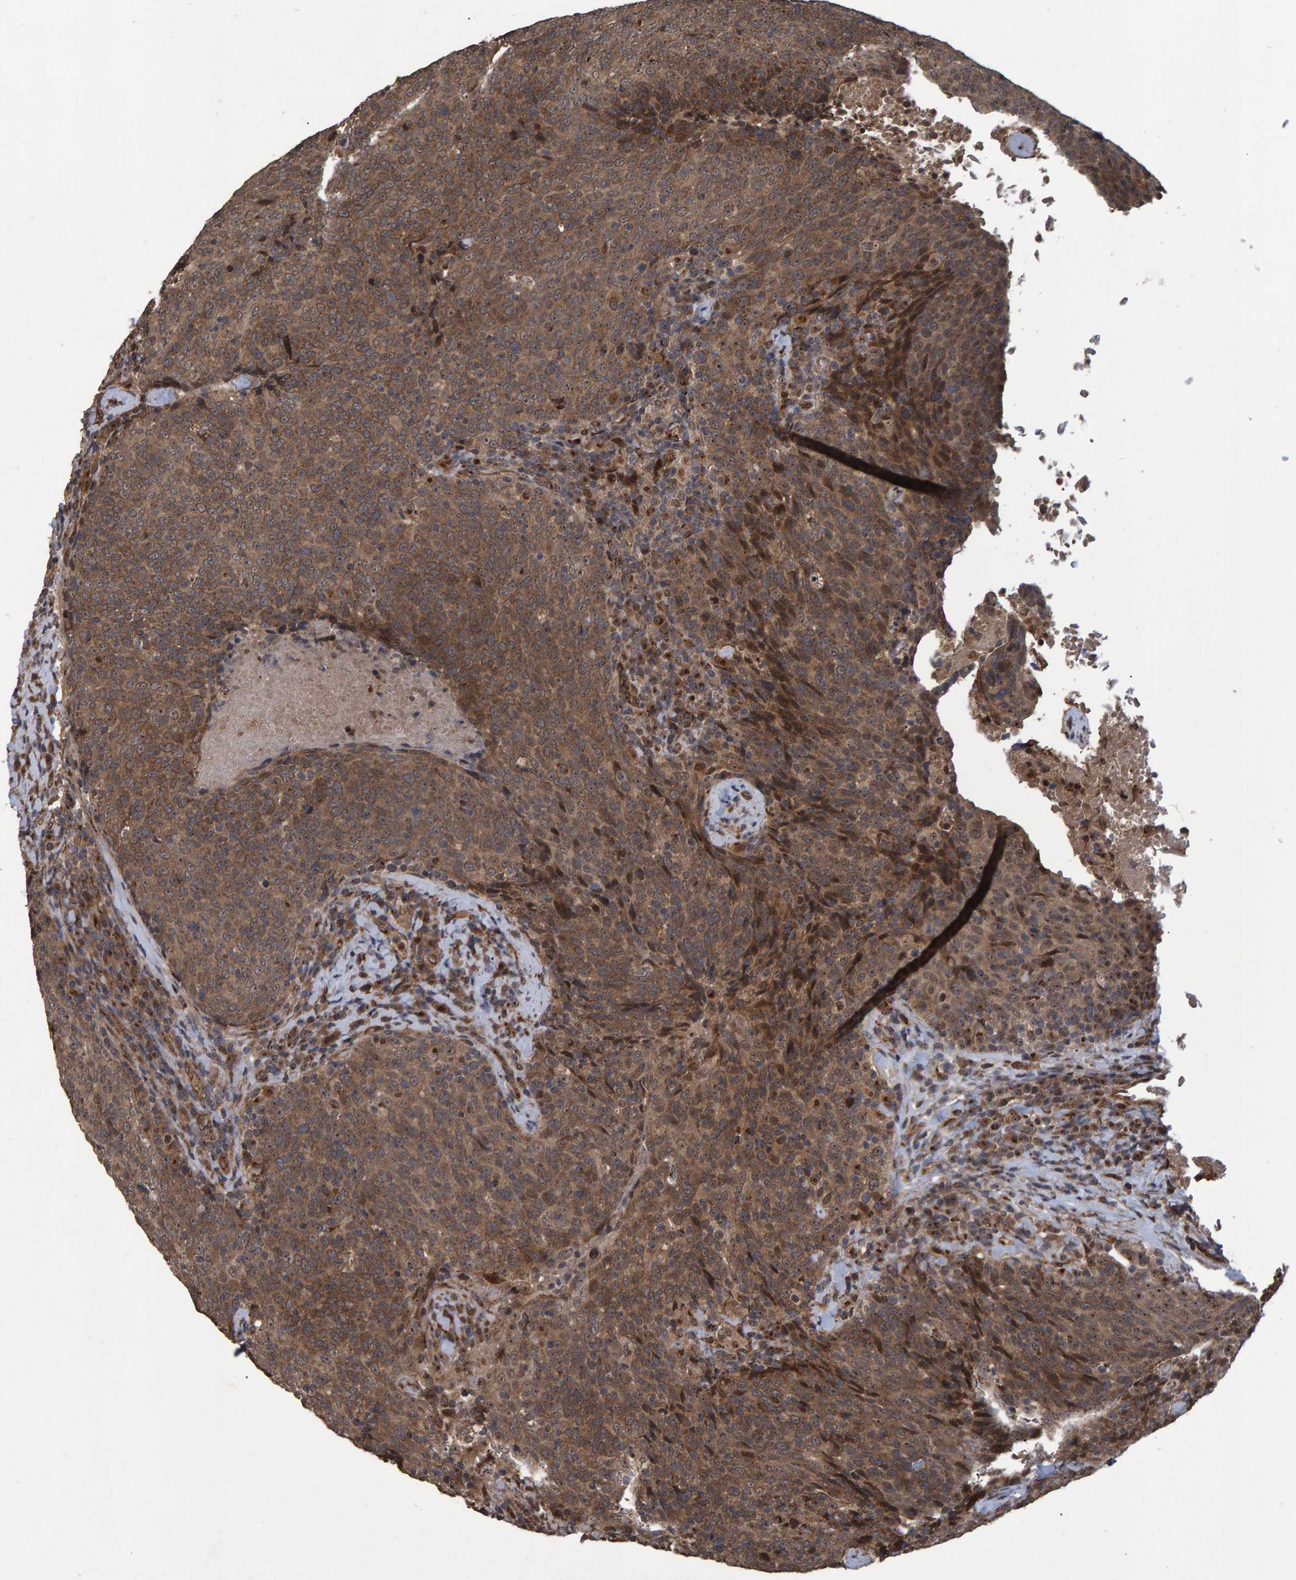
{"staining": {"intensity": "moderate", "quantity": ">75%", "location": "cytoplasmic/membranous,nuclear"}, "tissue": "head and neck cancer", "cell_type": "Tumor cells", "image_type": "cancer", "snomed": [{"axis": "morphology", "description": "Squamous cell carcinoma, NOS"}, {"axis": "morphology", "description": "Squamous cell carcinoma, metastatic, NOS"}, {"axis": "topography", "description": "Lymph node"}, {"axis": "topography", "description": "Head-Neck"}], "caption": "There is medium levels of moderate cytoplasmic/membranous and nuclear expression in tumor cells of metastatic squamous cell carcinoma (head and neck), as demonstrated by immunohistochemical staining (brown color).", "gene": "TRIM68", "patient": {"sex": "male", "age": 62}}